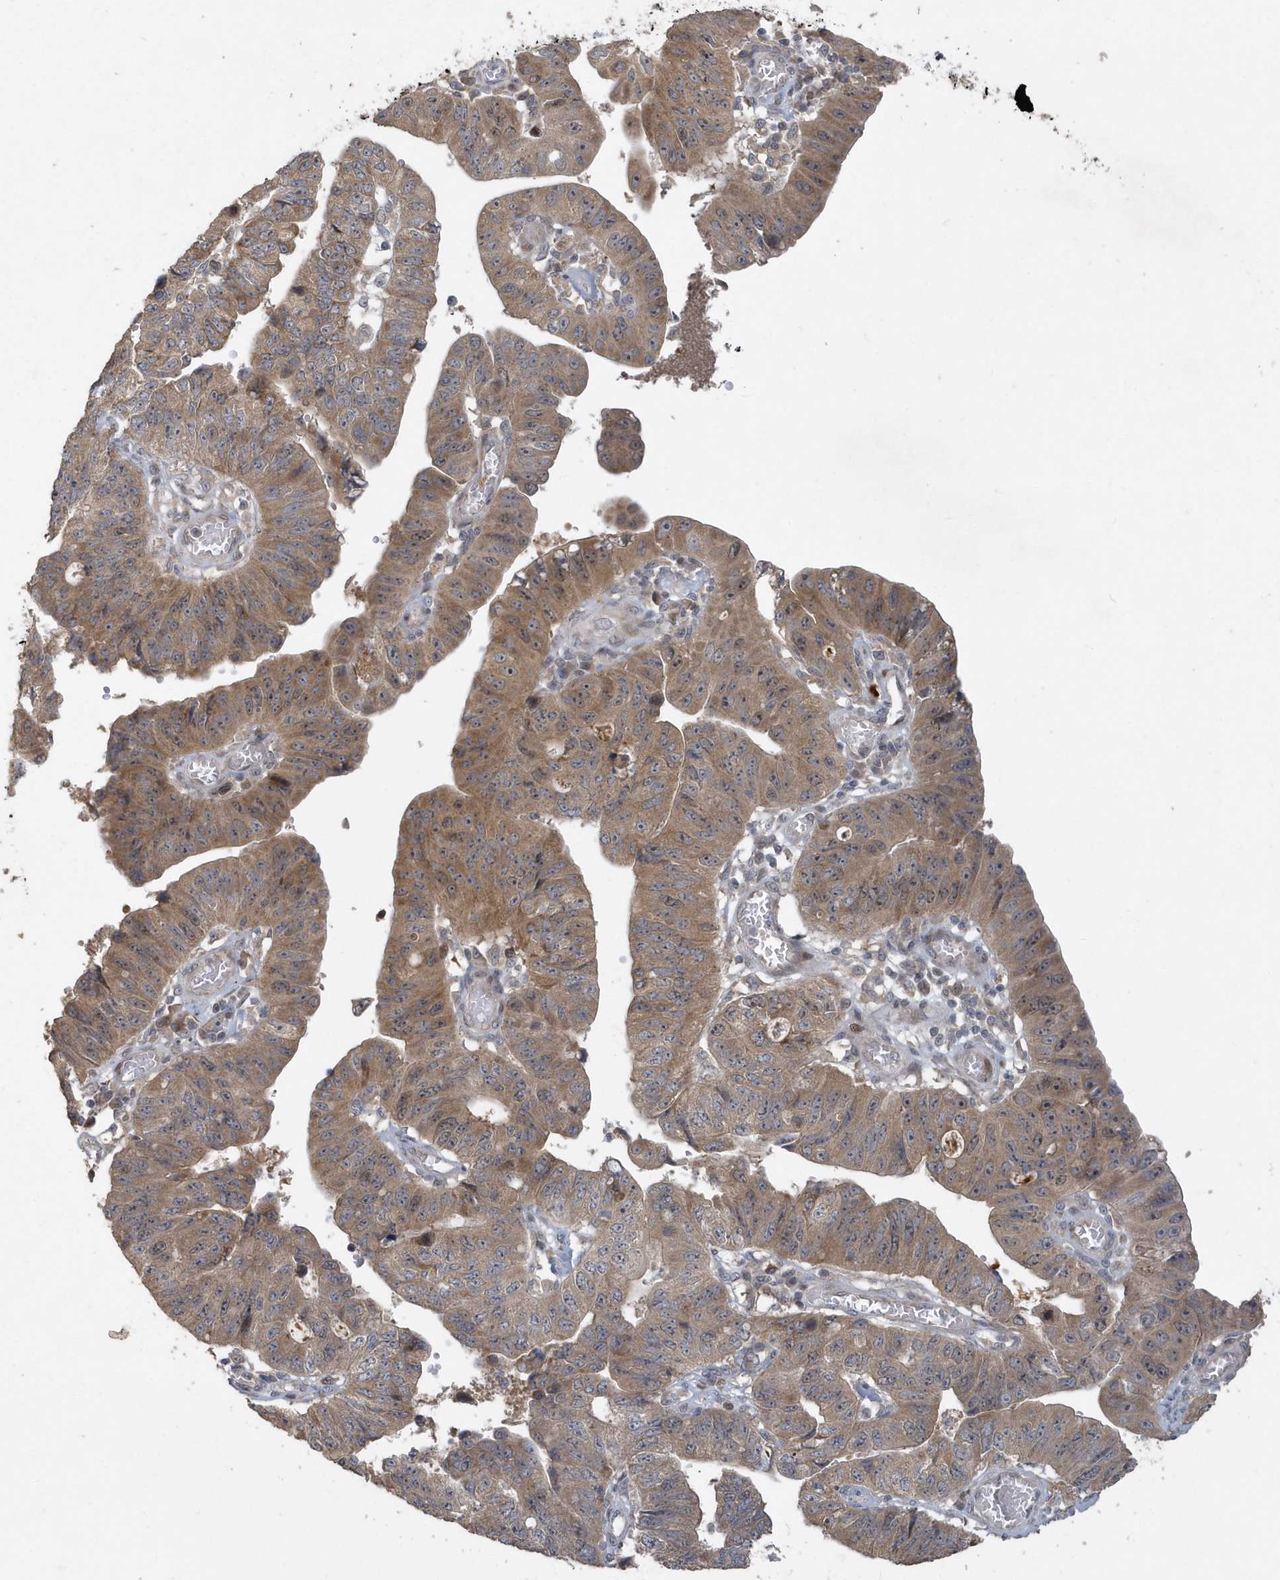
{"staining": {"intensity": "moderate", "quantity": ">75%", "location": "cytoplasmic/membranous,nuclear"}, "tissue": "stomach cancer", "cell_type": "Tumor cells", "image_type": "cancer", "snomed": [{"axis": "morphology", "description": "Adenocarcinoma, NOS"}, {"axis": "topography", "description": "Stomach"}], "caption": "Stomach adenocarcinoma stained with a brown dye shows moderate cytoplasmic/membranous and nuclear positive positivity in approximately >75% of tumor cells.", "gene": "TRAIP", "patient": {"sex": "male", "age": 59}}